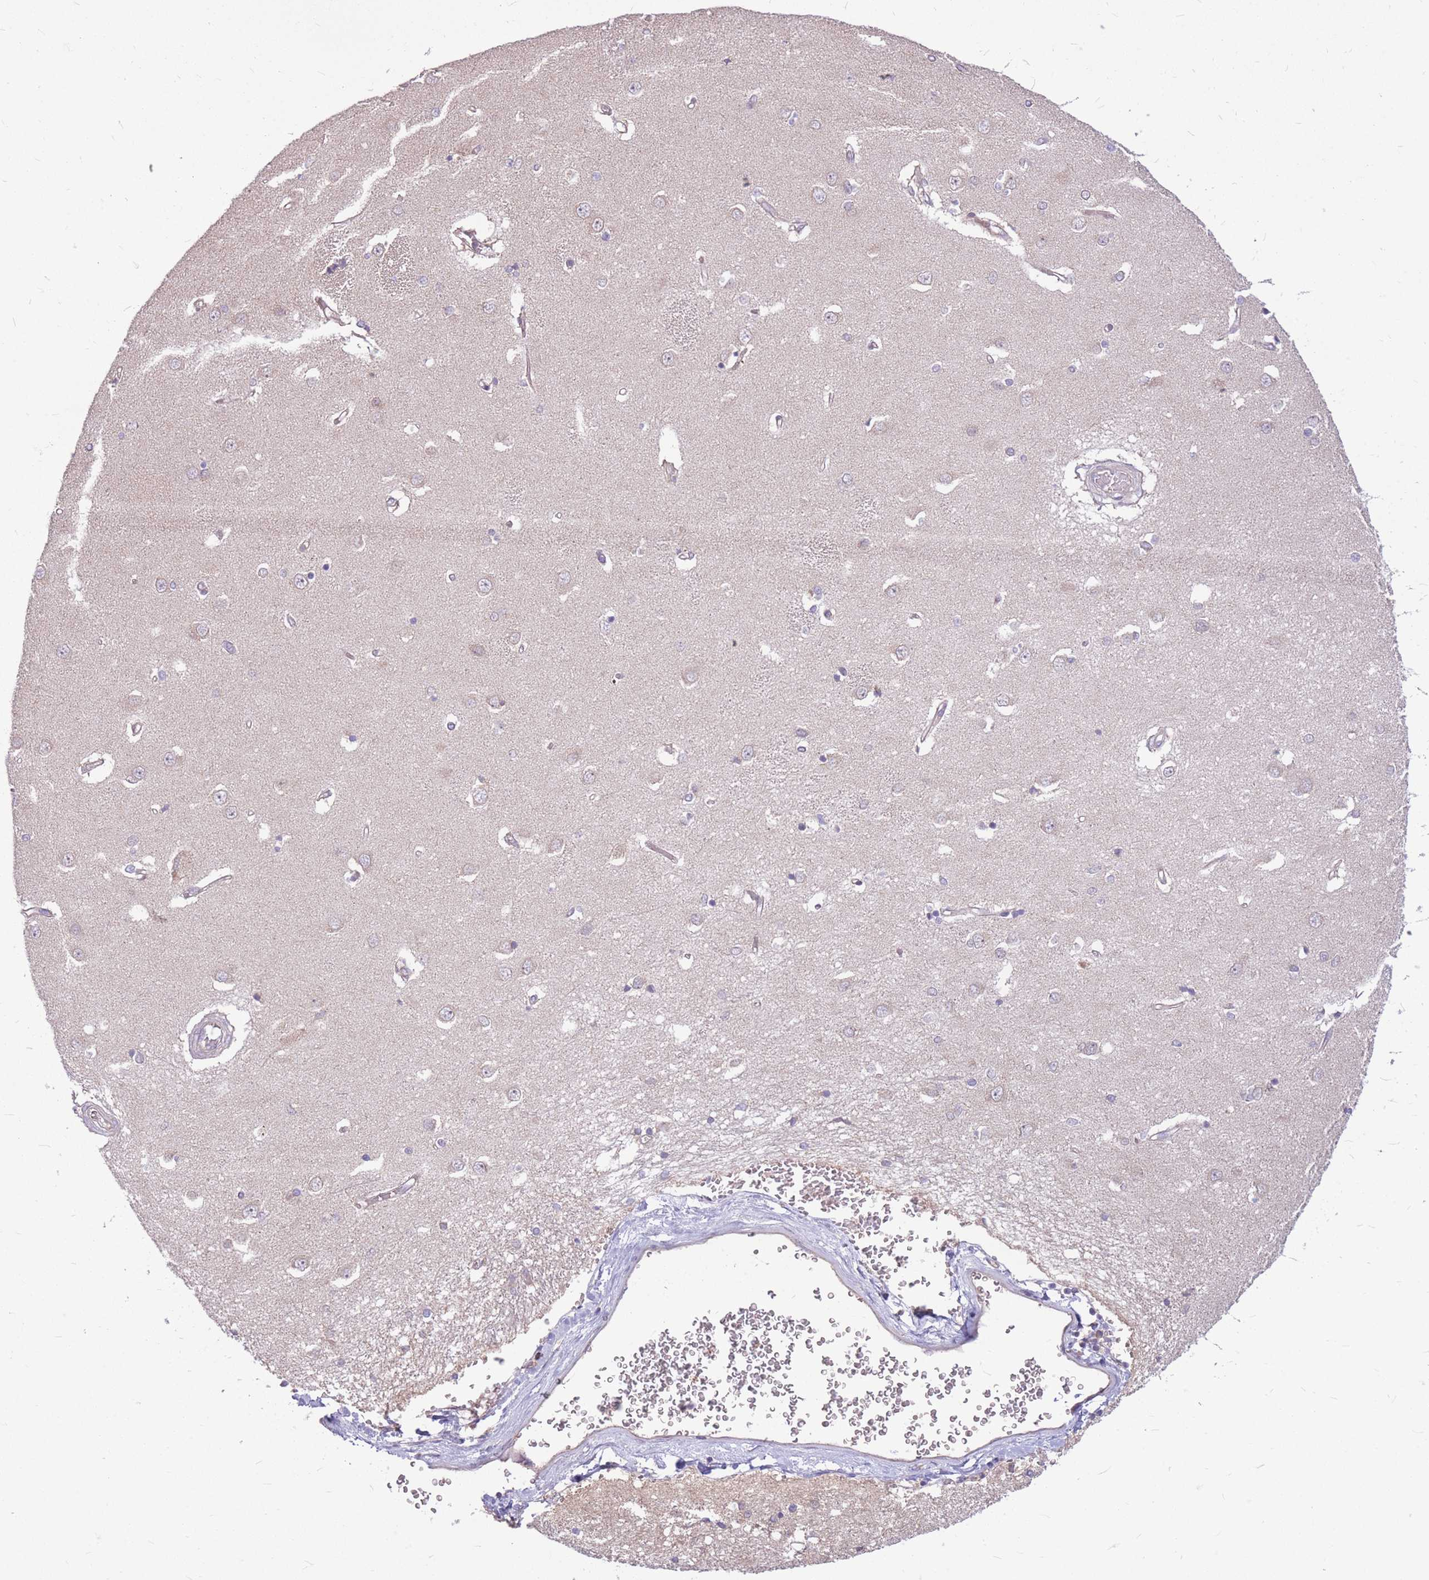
{"staining": {"intensity": "negative", "quantity": "none", "location": "none"}, "tissue": "caudate", "cell_type": "Glial cells", "image_type": "normal", "snomed": [{"axis": "morphology", "description": "Normal tissue, NOS"}, {"axis": "topography", "description": "Lateral ventricle wall"}], "caption": "IHC of normal caudate displays no expression in glial cells.", "gene": "GMNN", "patient": {"sex": "male", "age": 37}}